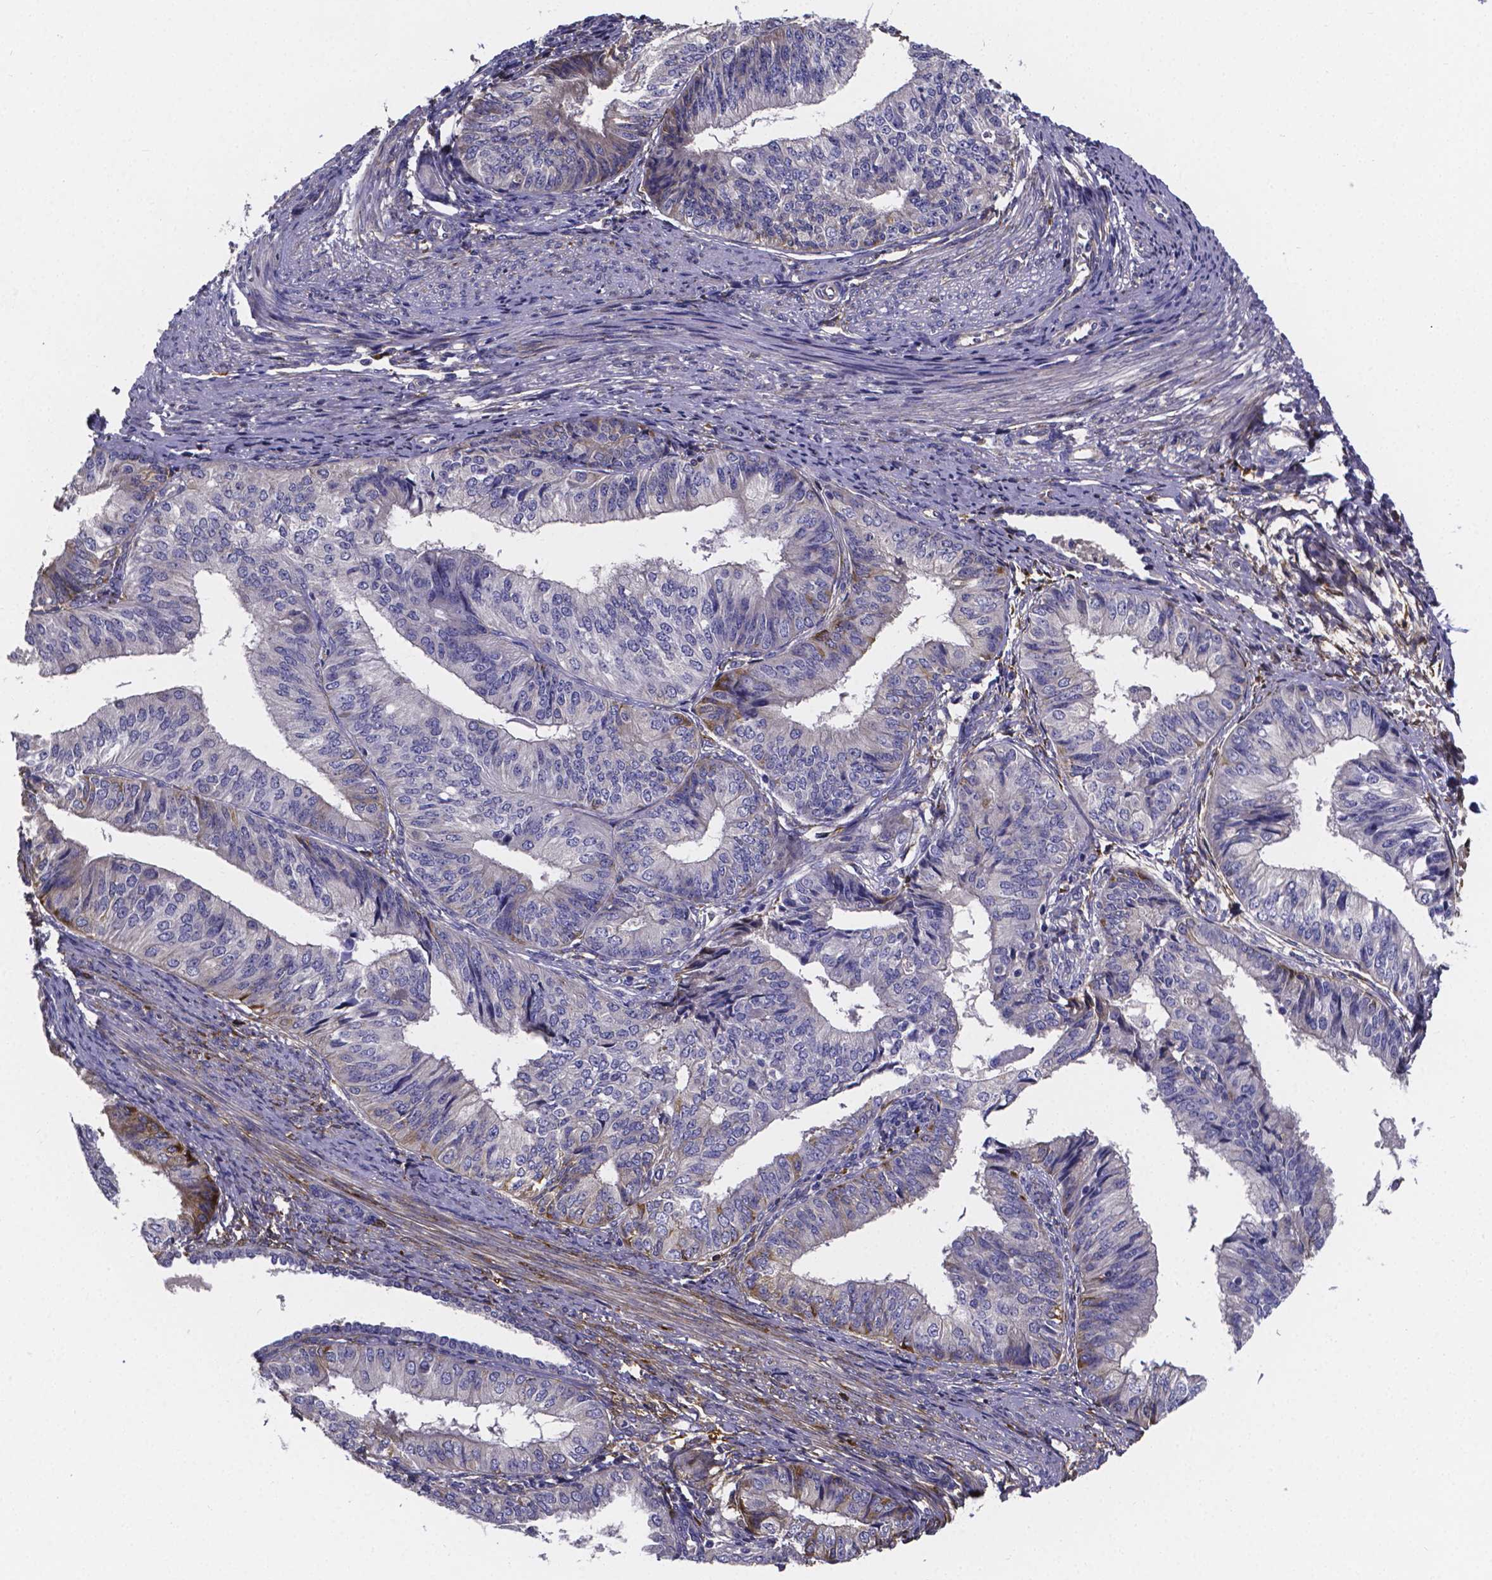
{"staining": {"intensity": "negative", "quantity": "none", "location": "none"}, "tissue": "endometrial cancer", "cell_type": "Tumor cells", "image_type": "cancer", "snomed": [{"axis": "morphology", "description": "Adenocarcinoma, NOS"}, {"axis": "topography", "description": "Endometrium"}], "caption": "Tumor cells are negative for brown protein staining in endometrial adenocarcinoma.", "gene": "SFRP4", "patient": {"sex": "female", "age": 58}}